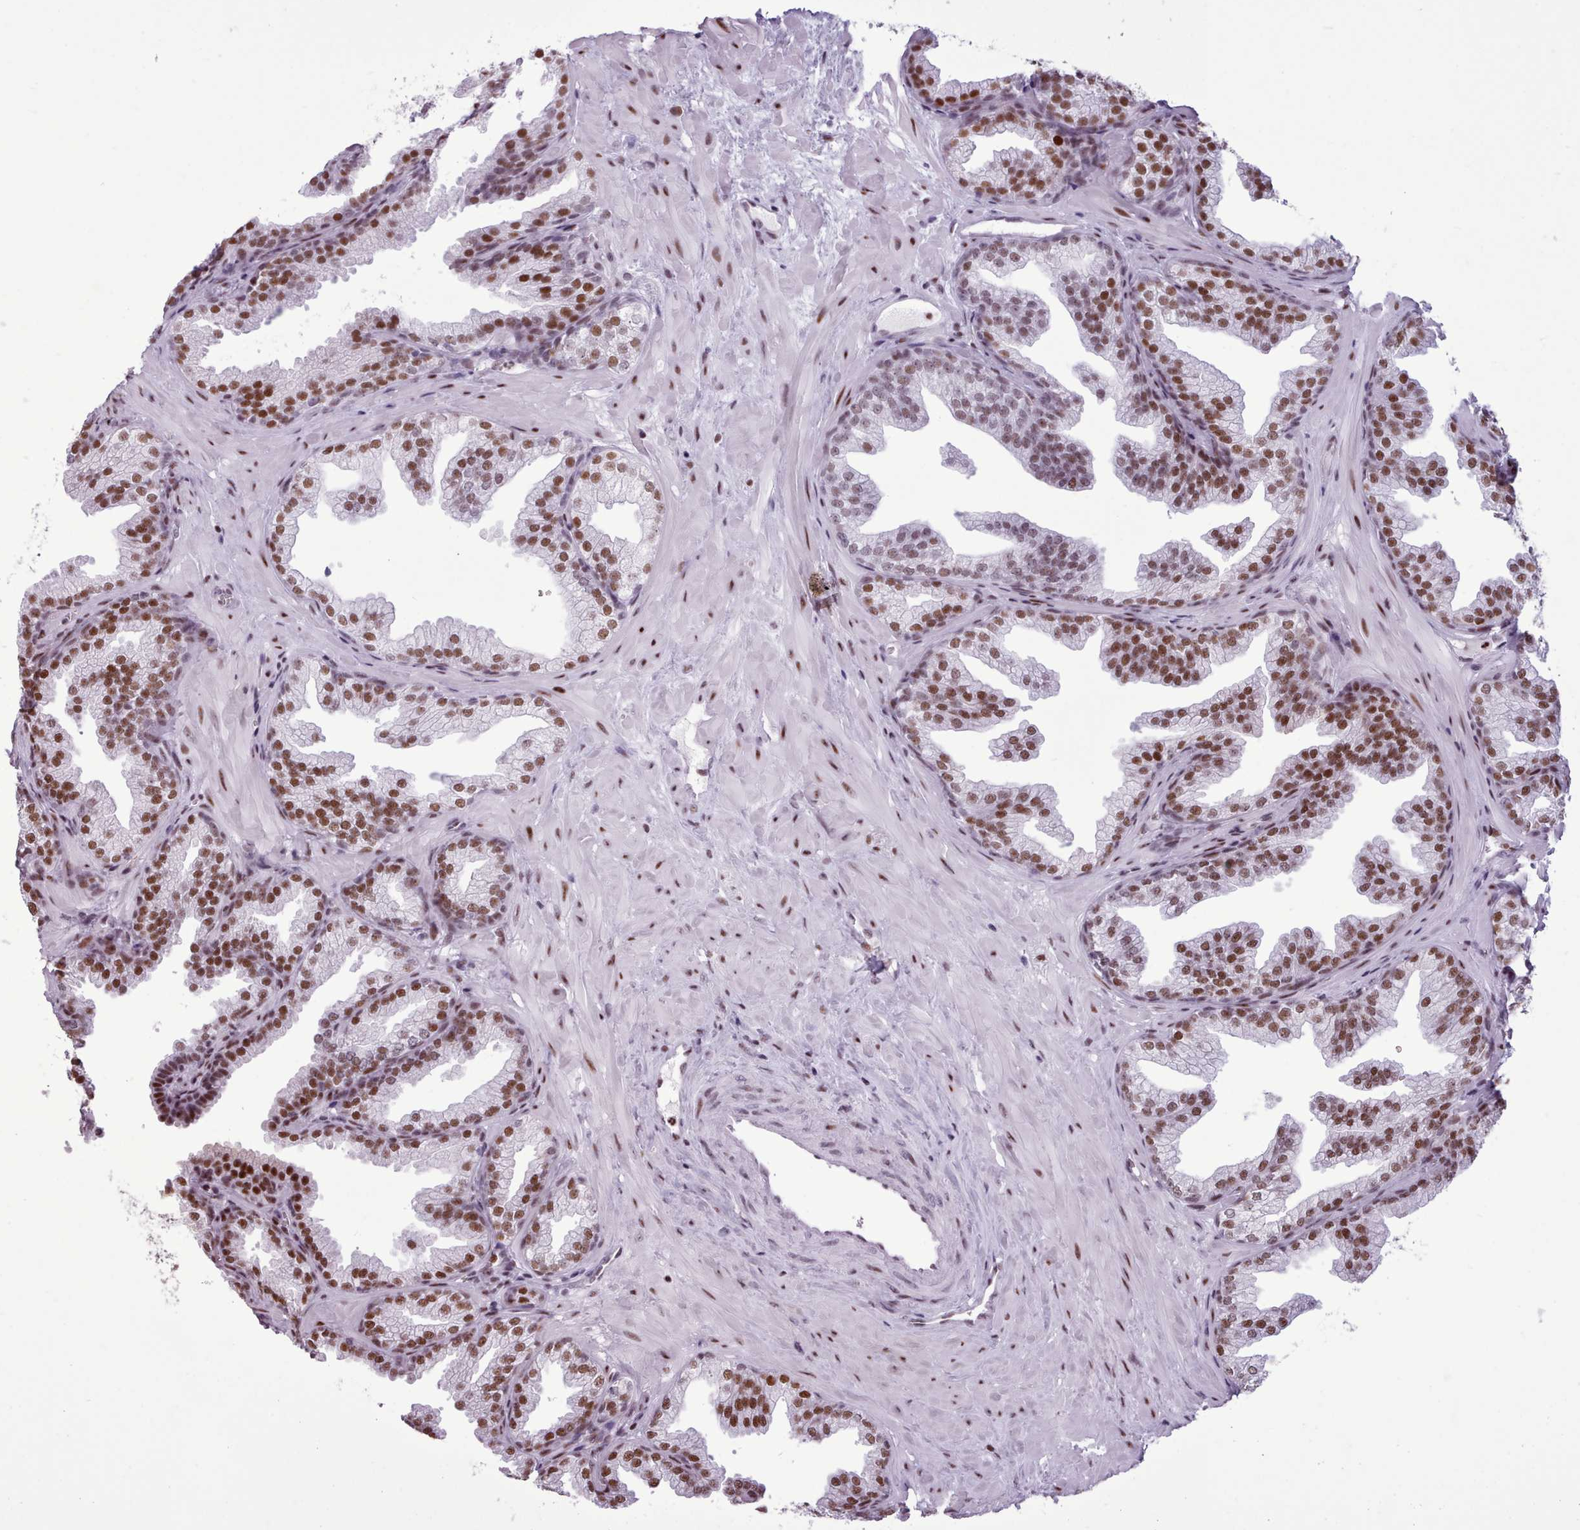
{"staining": {"intensity": "moderate", "quantity": ">75%", "location": "nuclear"}, "tissue": "prostate", "cell_type": "Glandular cells", "image_type": "normal", "snomed": [{"axis": "morphology", "description": "Normal tissue, NOS"}, {"axis": "topography", "description": "Prostate"}], "caption": "Immunohistochemical staining of normal prostate displays moderate nuclear protein expression in approximately >75% of glandular cells.", "gene": "SRSF4", "patient": {"sex": "male", "age": 37}}